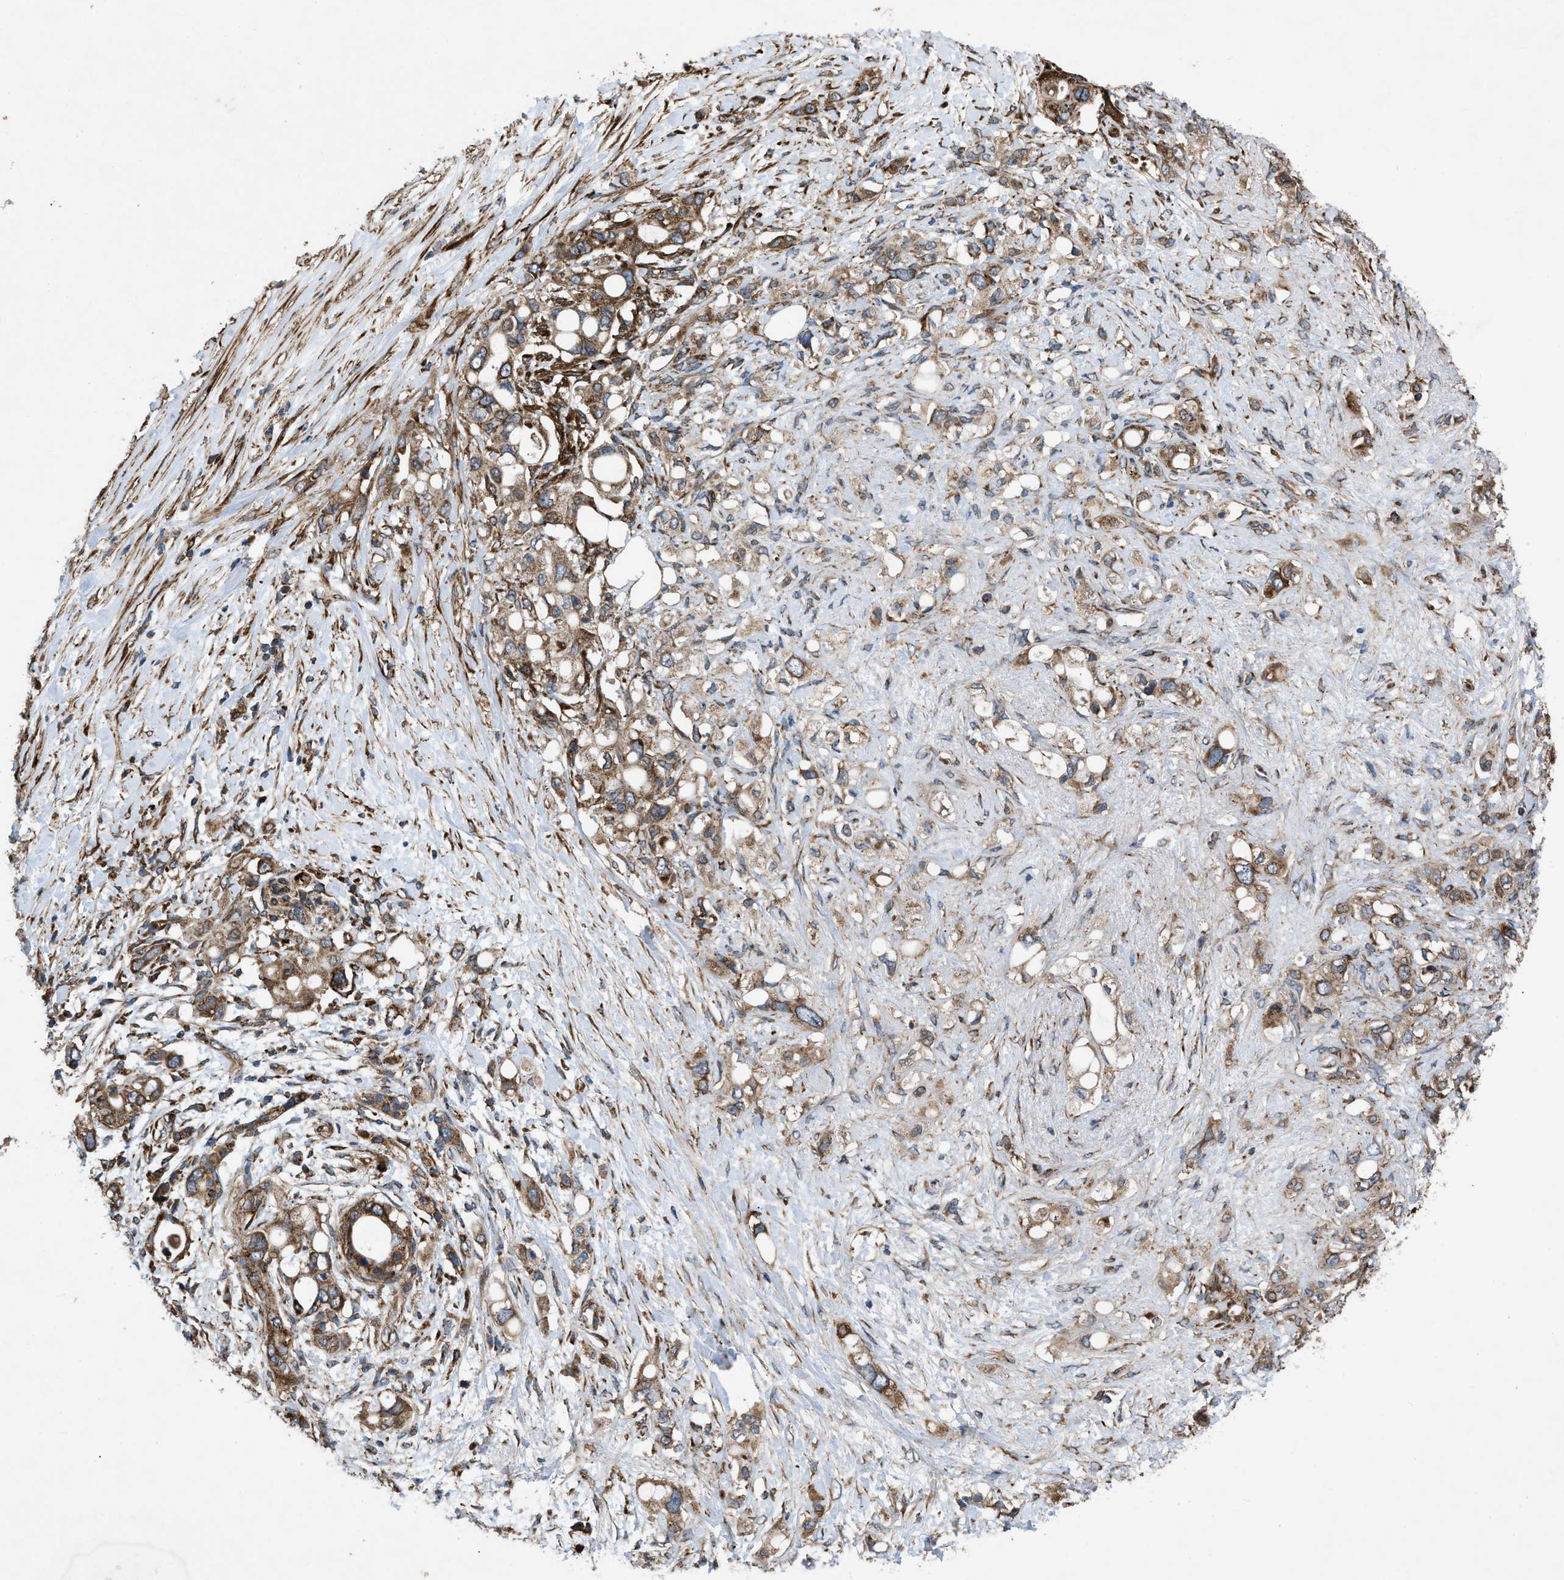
{"staining": {"intensity": "strong", "quantity": ">75%", "location": "cytoplasmic/membranous"}, "tissue": "pancreatic cancer", "cell_type": "Tumor cells", "image_type": "cancer", "snomed": [{"axis": "morphology", "description": "Adenocarcinoma, NOS"}, {"axis": "topography", "description": "Pancreas"}], "caption": "Pancreatic cancer stained with DAB immunohistochemistry (IHC) exhibits high levels of strong cytoplasmic/membranous expression in approximately >75% of tumor cells. Using DAB (brown) and hematoxylin (blue) stains, captured at high magnification using brightfield microscopy.", "gene": "PER3", "patient": {"sex": "female", "age": 56}}